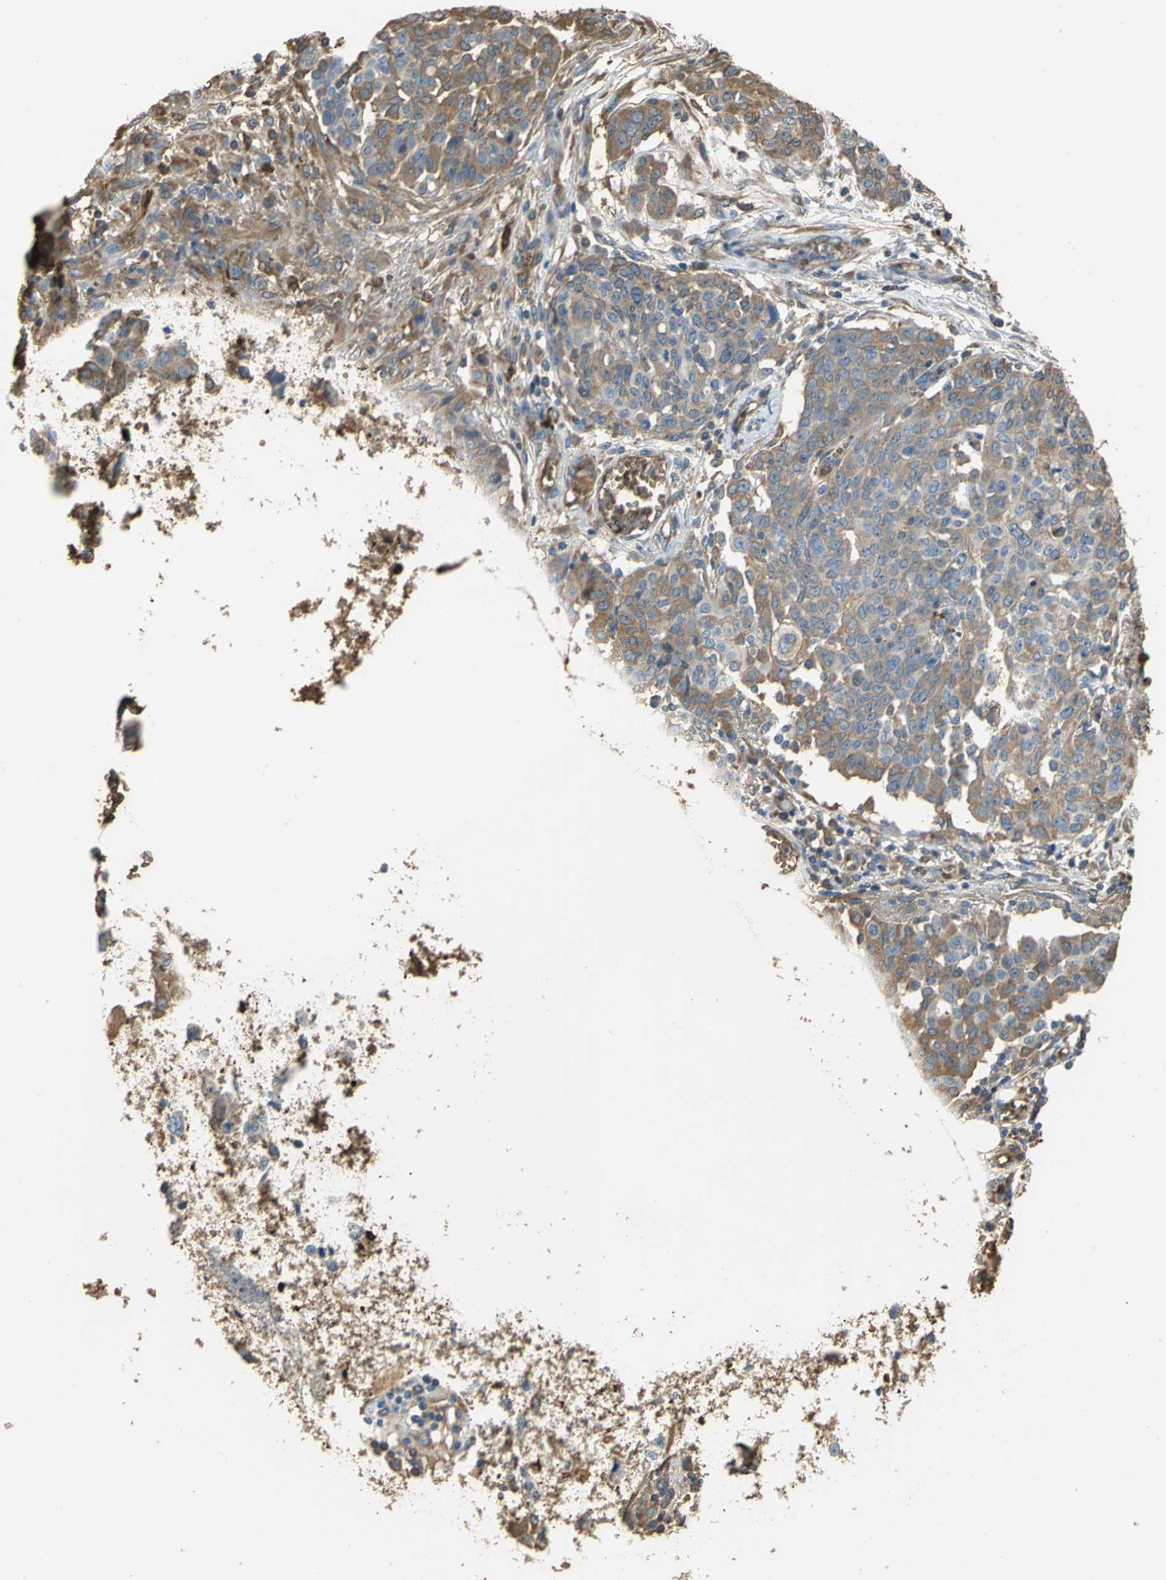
{"staining": {"intensity": "strong", "quantity": ">75%", "location": "cytoplasmic/membranous"}, "tissue": "ovarian cancer", "cell_type": "Tumor cells", "image_type": "cancer", "snomed": [{"axis": "morphology", "description": "Cystadenocarcinoma, serous, NOS"}, {"axis": "topography", "description": "Soft tissue"}, {"axis": "topography", "description": "Ovary"}], "caption": "Serous cystadenocarcinoma (ovarian) stained with immunohistochemistry (IHC) exhibits strong cytoplasmic/membranous positivity in about >75% of tumor cells. (brown staining indicates protein expression, while blue staining denotes nuclei).", "gene": "TREM1", "patient": {"sex": "female", "age": 57}}